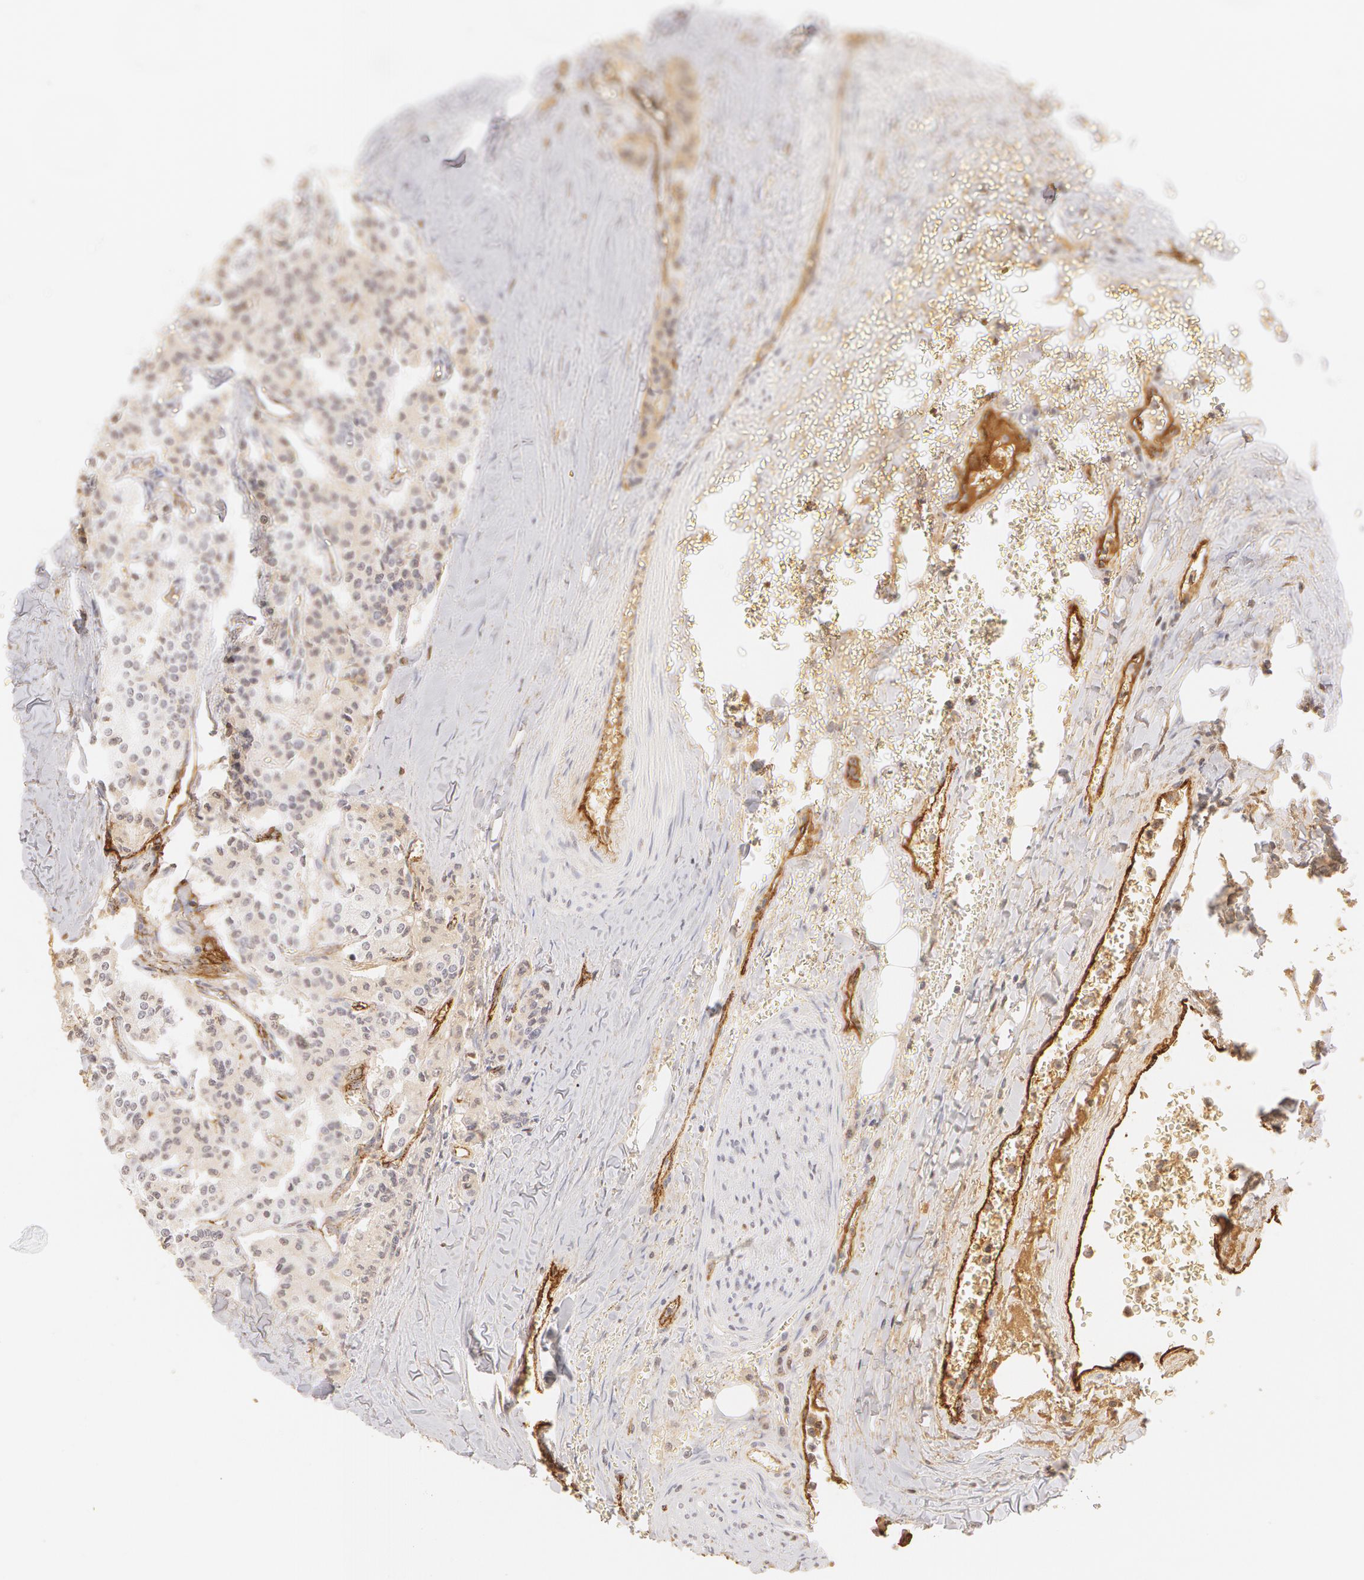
{"staining": {"intensity": "negative", "quantity": "none", "location": "none"}, "tissue": "carcinoid", "cell_type": "Tumor cells", "image_type": "cancer", "snomed": [{"axis": "morphology", "description": "Carcinoid, malignant, NOS"}, {"axis": "topography", "description": "Bronchus"}], "caption": "Immunohistochemistry (IHC) micrograph of neoplastic tissue: carcinoid stained with DAB (3,3'-diaminobenzidine) exhibits no significant protein staining in tumor cells.", "gene": "VWF", "patient": {"sex": "male", "age": 55}}